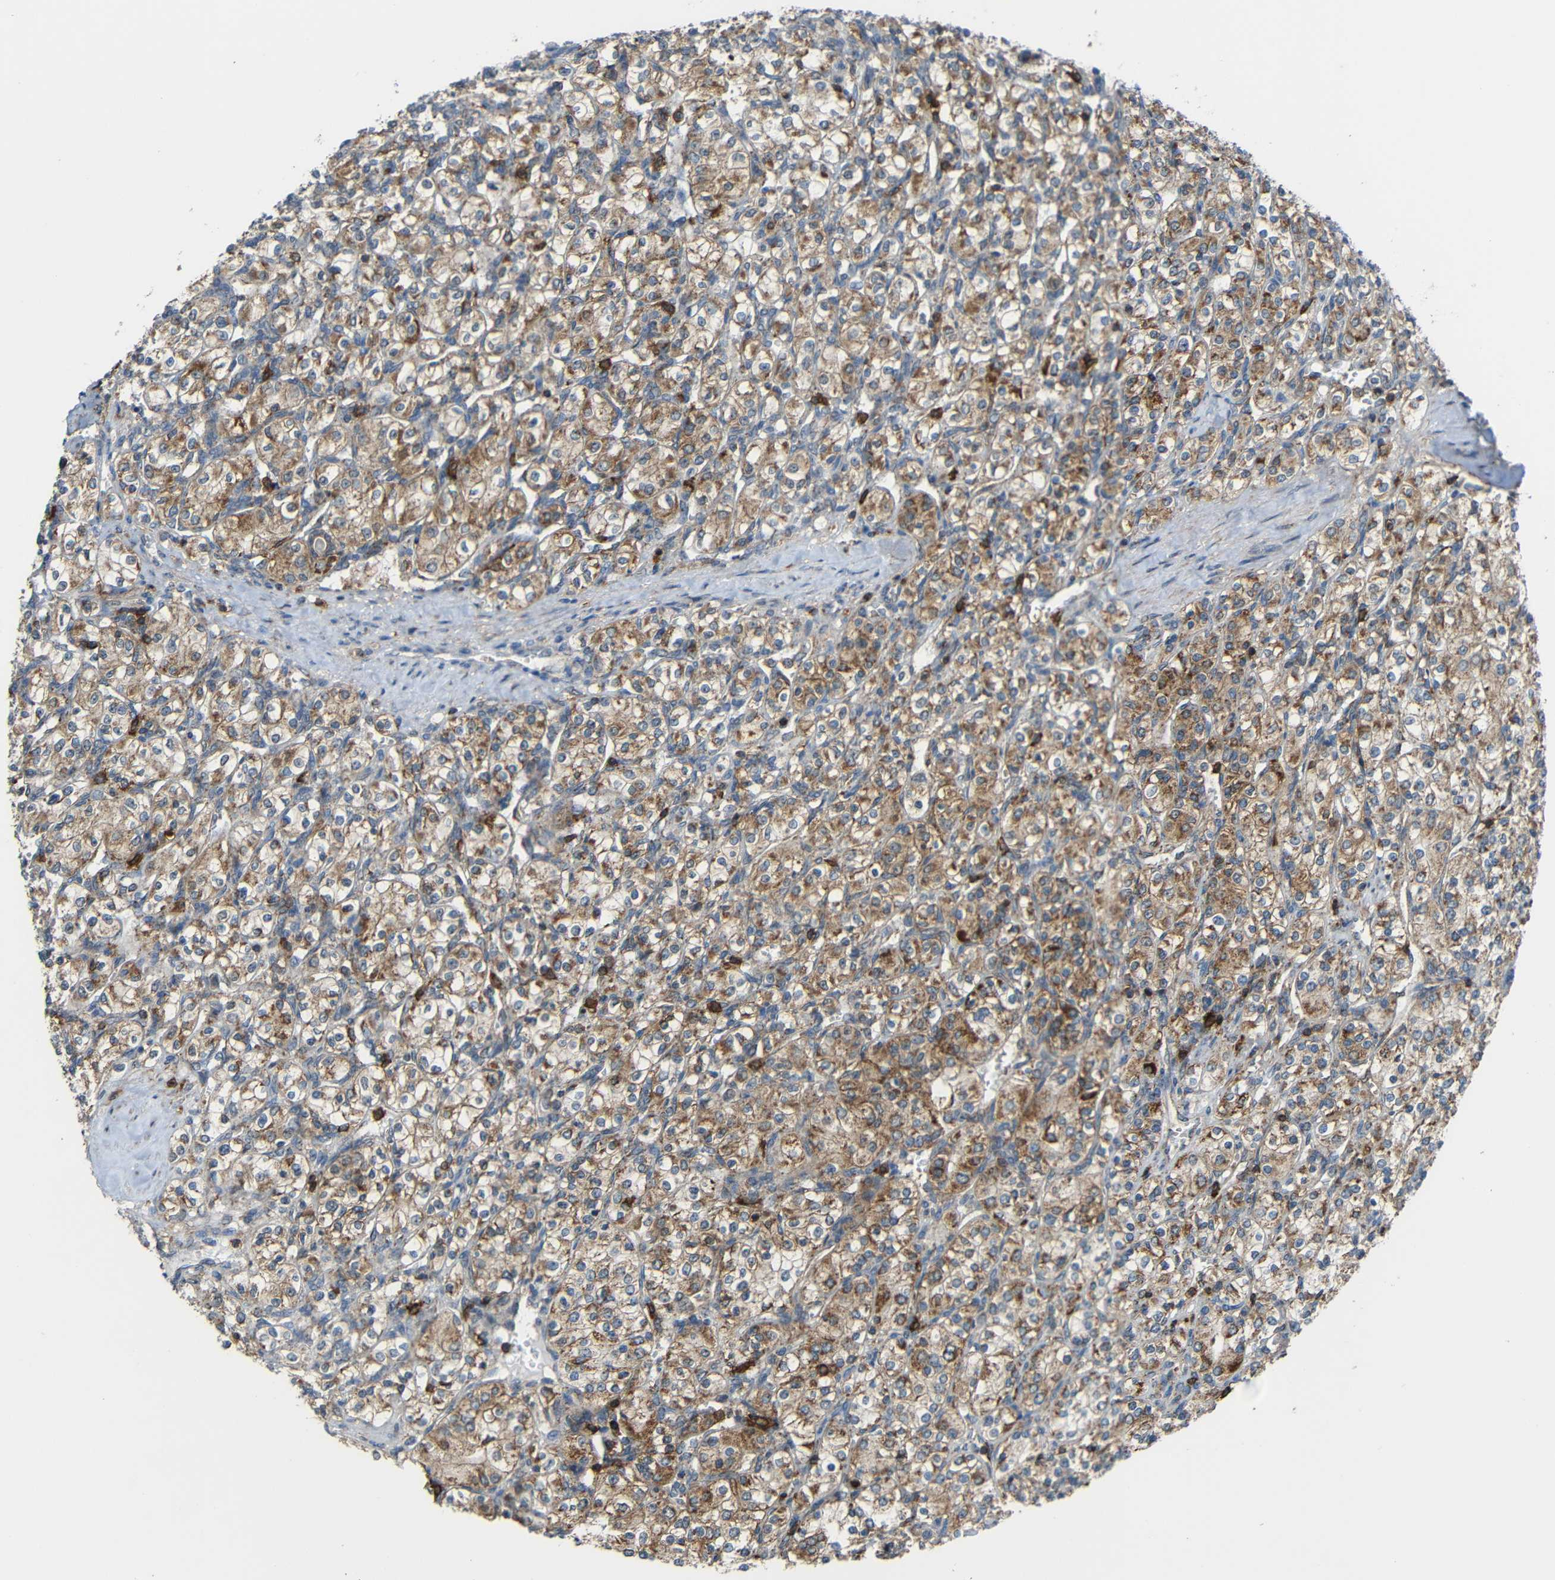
{"staining": {"intensity": "moderate", "quantity": ">75%", "location": "cytoplasmic/membranous"}, "tissue": "renal cancer", "cell_type": "Tumor cells", "image_type": "cancer", "snomed": [{"axis": "morphology", "description": "Adenocarcinoma, NOS"}, {"axis": "topography", "description": "Kidney"}], "caption": "Human renal adenocarcinoma stained with a protein marker reveals moderate staining in tumor cells.", "gene": "C1GALT1", "patient": {"sex": "male", "age": 77}}